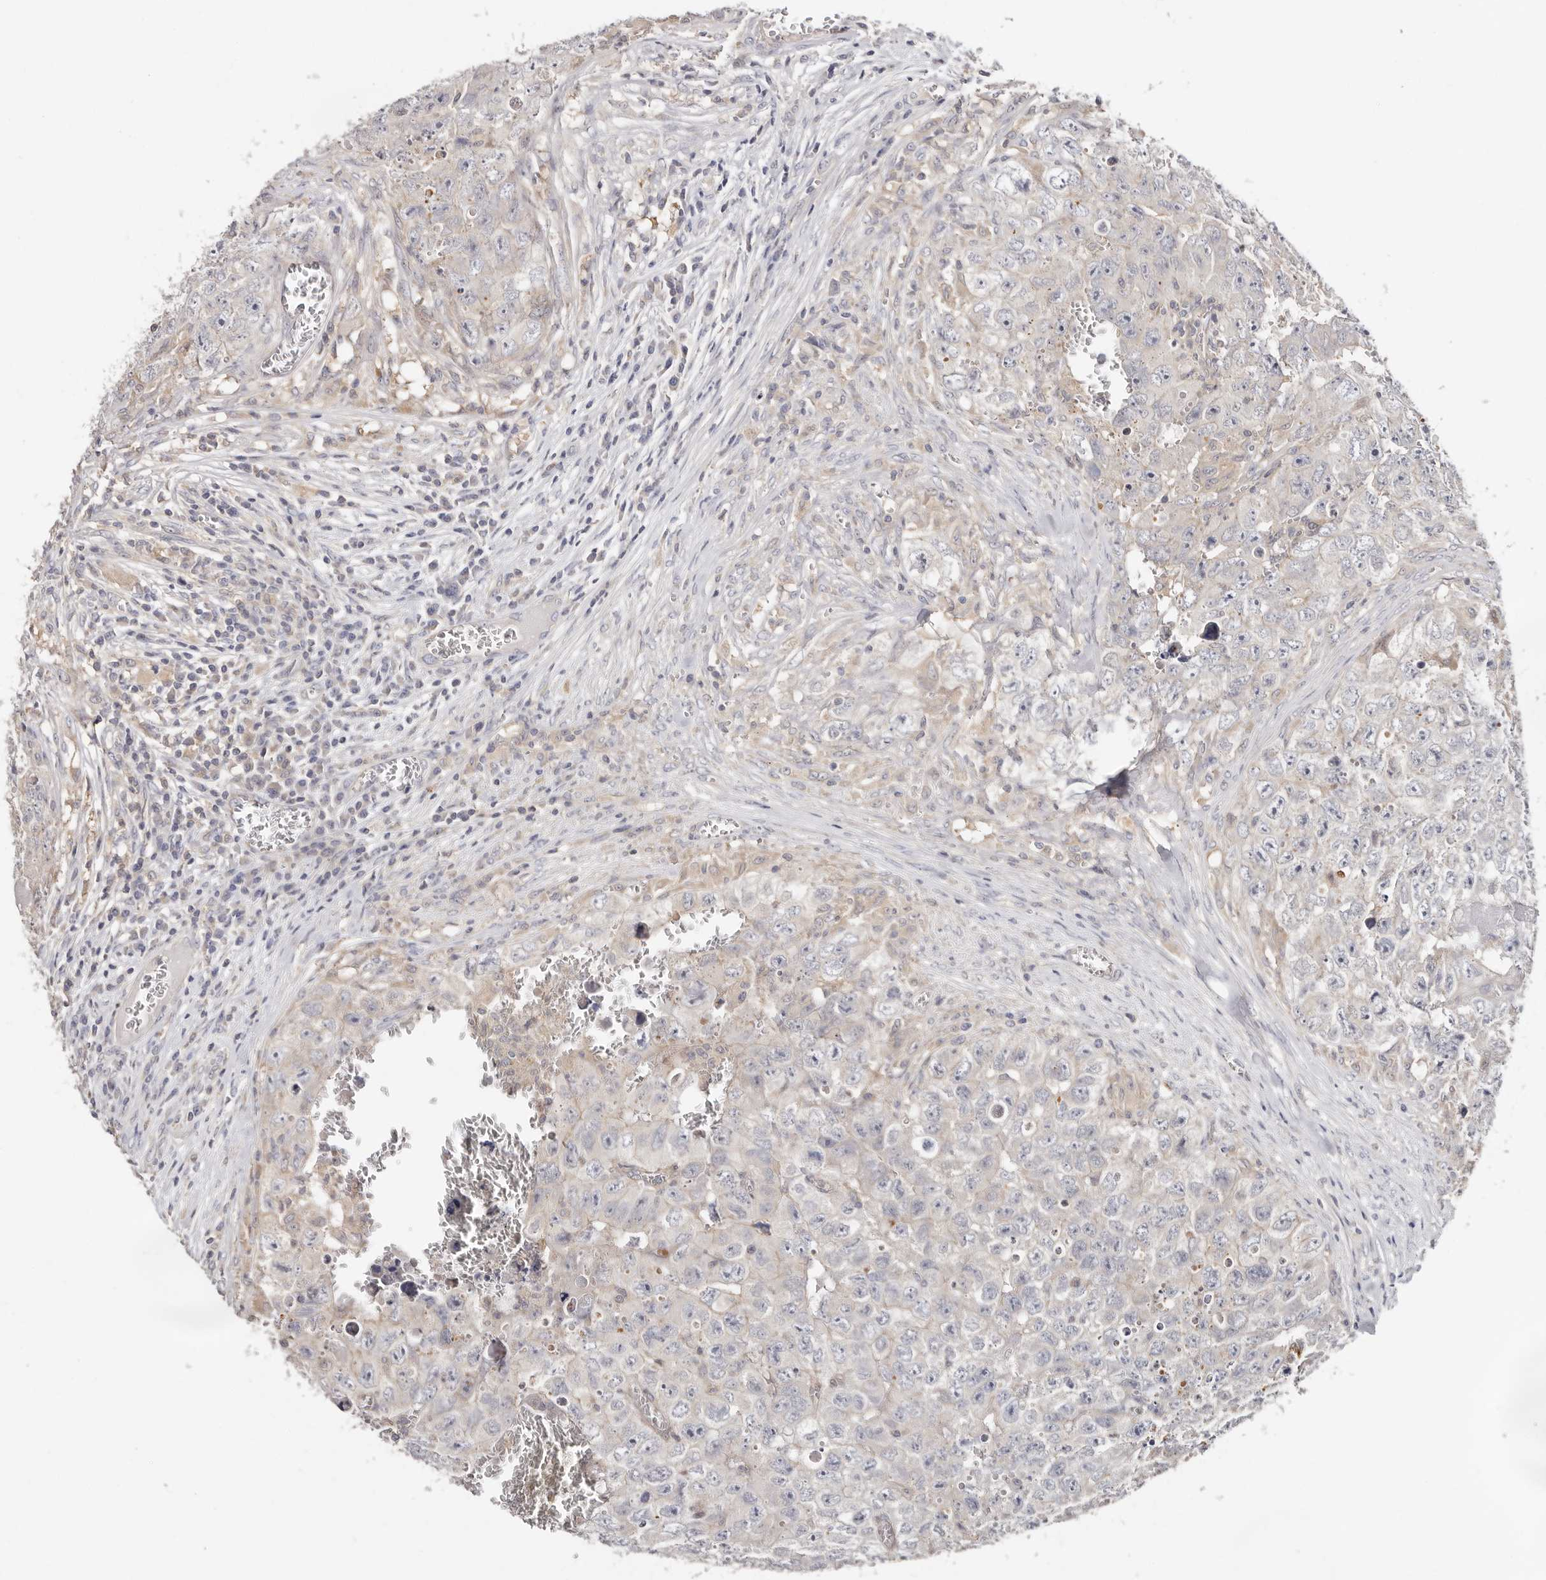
{"staining": {"intensity": "moderate", "quantity": "25%-75%", "location": "cytoplasmic/membranous"}, "tissue": "testis cancer", "cell_type": "Tumor cells", "image_type": "cancer", "snomed": [{"axis": "morphology", "description": "Seminoma, NOS"}, {"axis": "morphology", "description": "Carcinoma, Embryonal, NOS"}, {"axis": "topography", "description": "Testis"}], "caption": "IHC (DAB (3,3'-diaminobenzidine)) staining of human testis embryonal carcinoma demonstrates moderate cytoplasmic/membranous protein positivity in about 25%-75% of tumor cells.", "gene": "S100A14", "patient": {"sex": "male", "age": 43}}